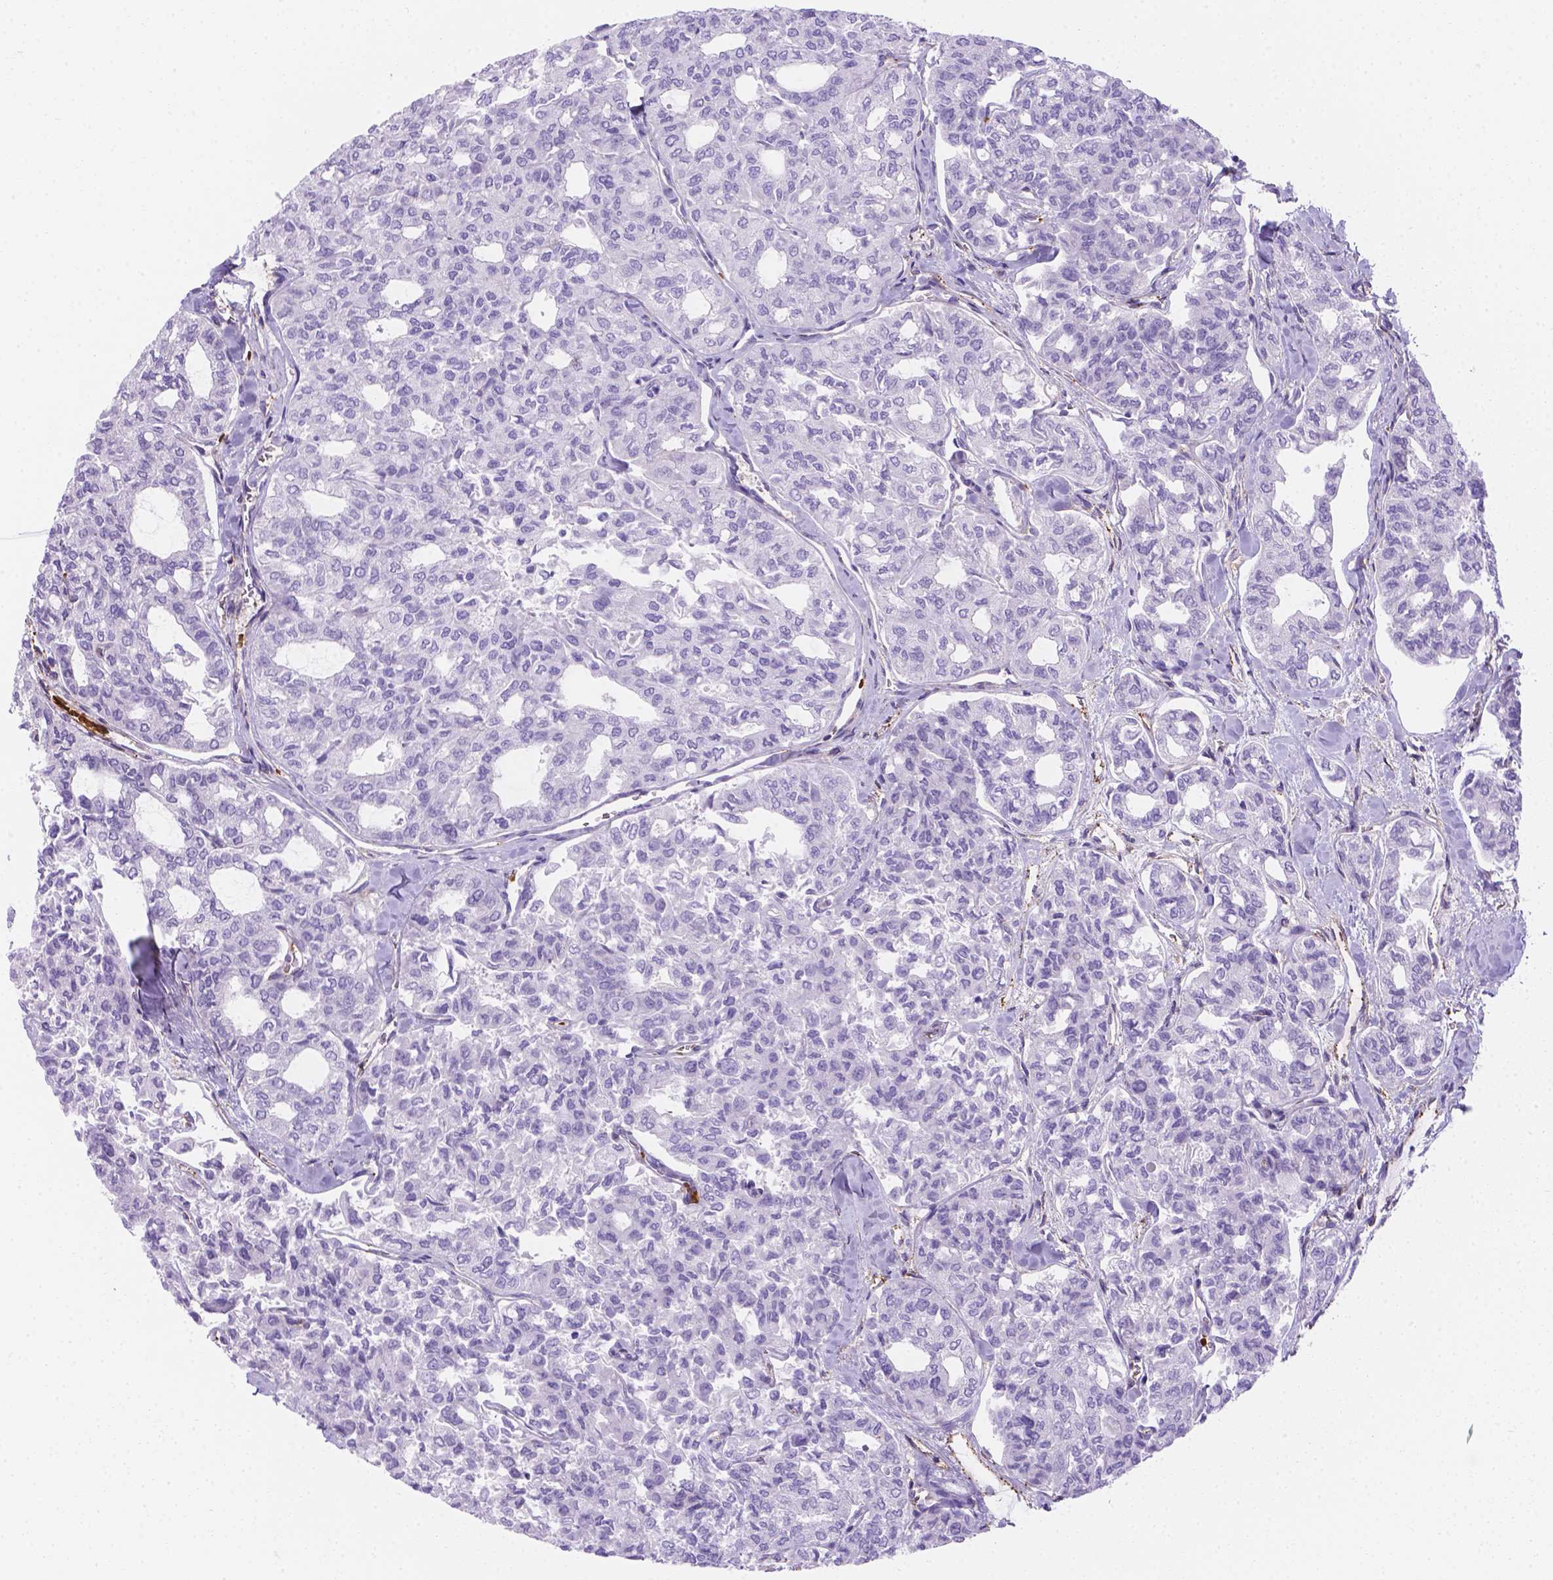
{"staining": {"intensity": "negative", "quantity": "none", "location": "none"}, "tissue": "thyroid cancer", "cell_type": "Tumor cells", "image_type": "cancer", "snomed": [{"axis": "morphology", "description": "Follicular adenoma carcinoma, NOS"}, {"axis": "topography", "description": "Thyroid gland"}], "caption": "Tumor cells are negative for protein expression in human thyroid follicular adenoma carcinoma. The staining is performed using DAB (3,3'-diaminobenzidine) brown chromogen with nuclei counter-stained in using hematoxylin.", "gene": "SLC40A1", "patient": {"sex": "male", "age": 75}}